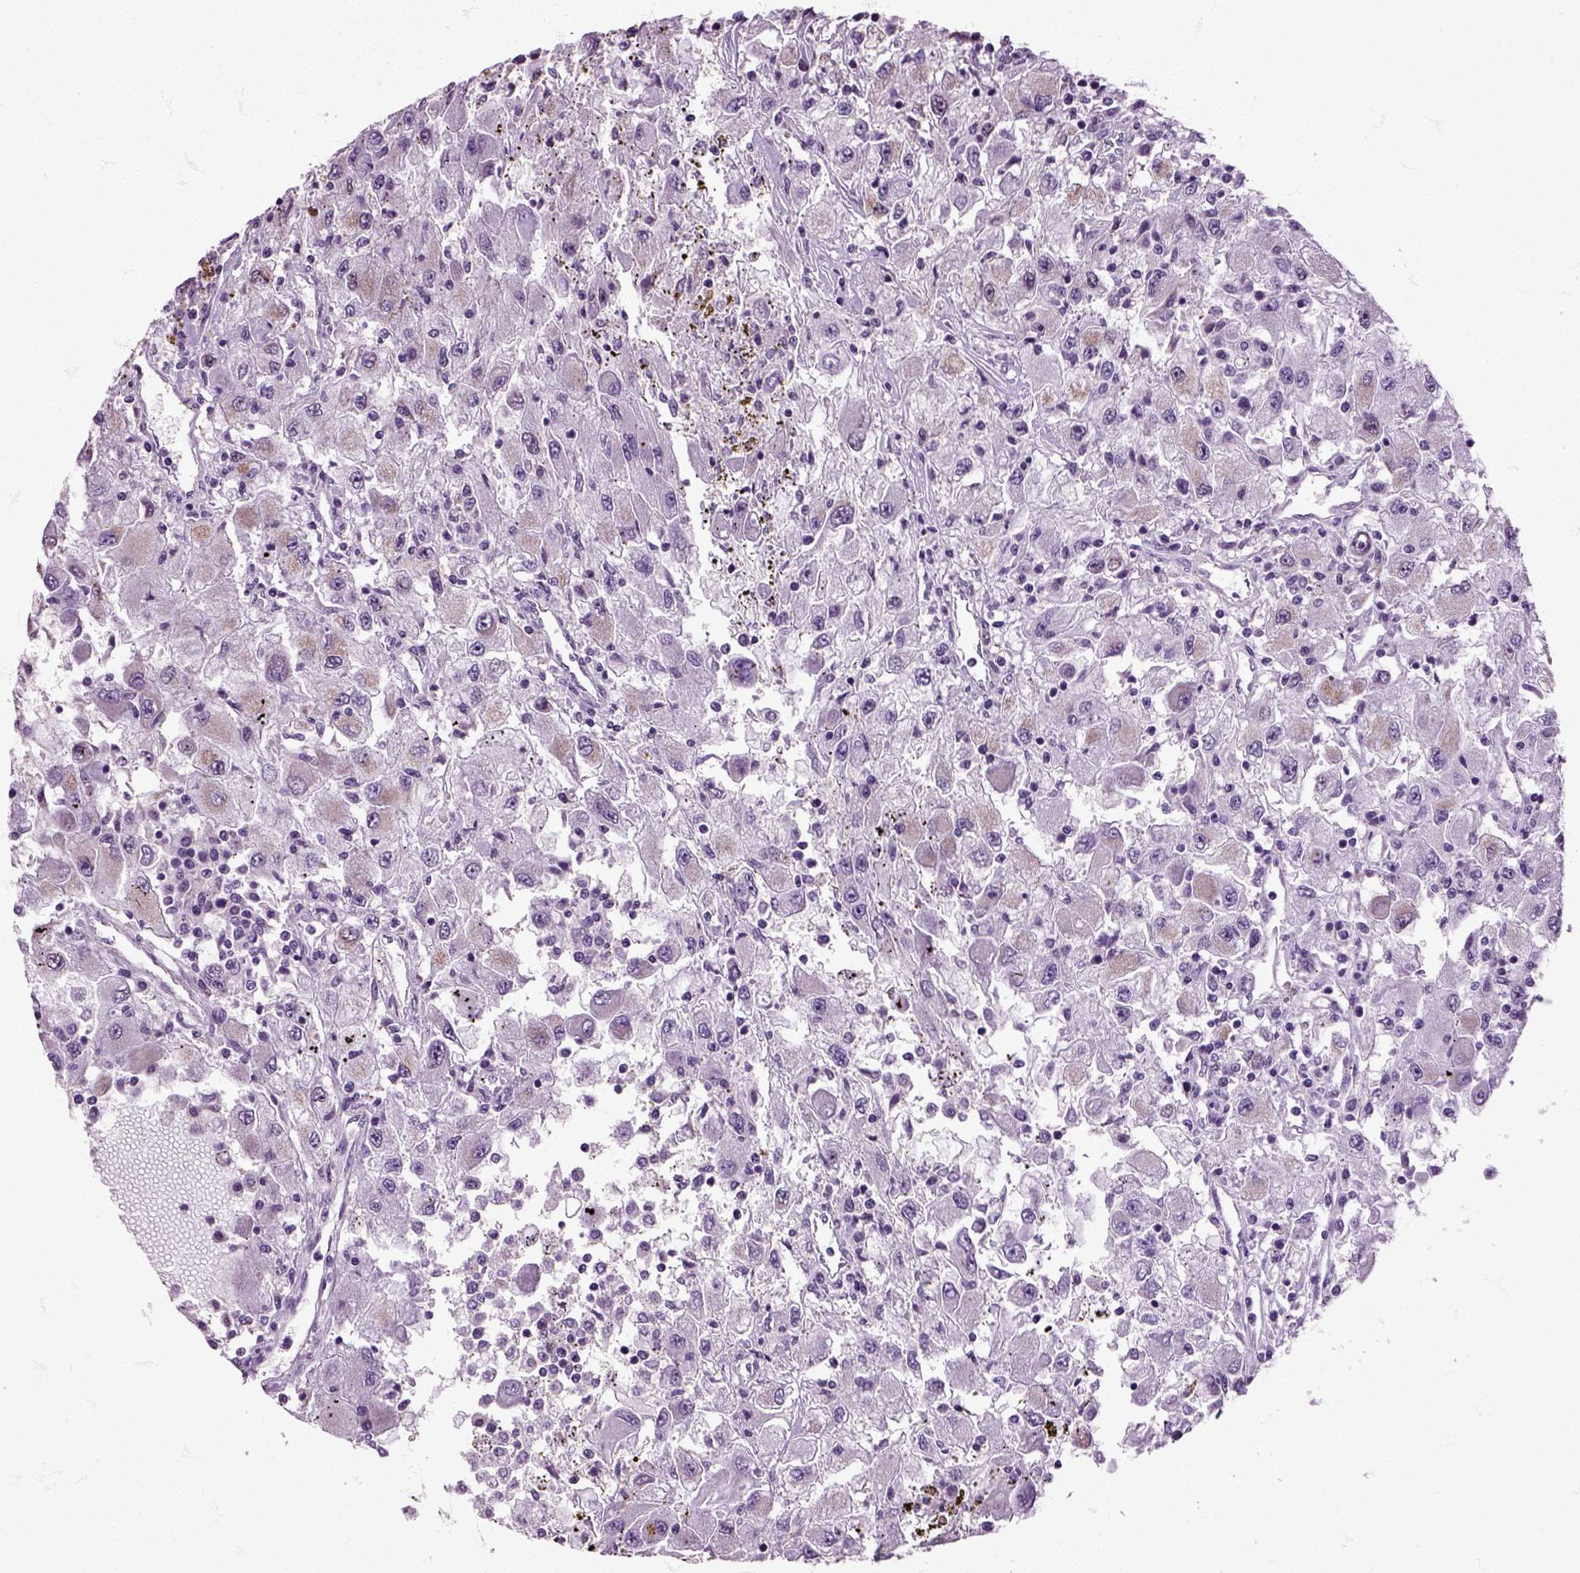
{"staining": {"intensity": "negative", "quantity": "none", "location": "none"}, "tissue": "renal cancer", "cell_type": "Tumor cells", "image_type": "cancer", "snomed": [{"axis": "morphology", "description": "Adenocarcinoma, NOS"}, {"axis": "topography", "description": "Kidney"}], "caption": "Tumor cells show no significant expression in adenocarcinoma (renal).", "gene": "HSPA2", "patient": {"sex": "female", "age": 67}}